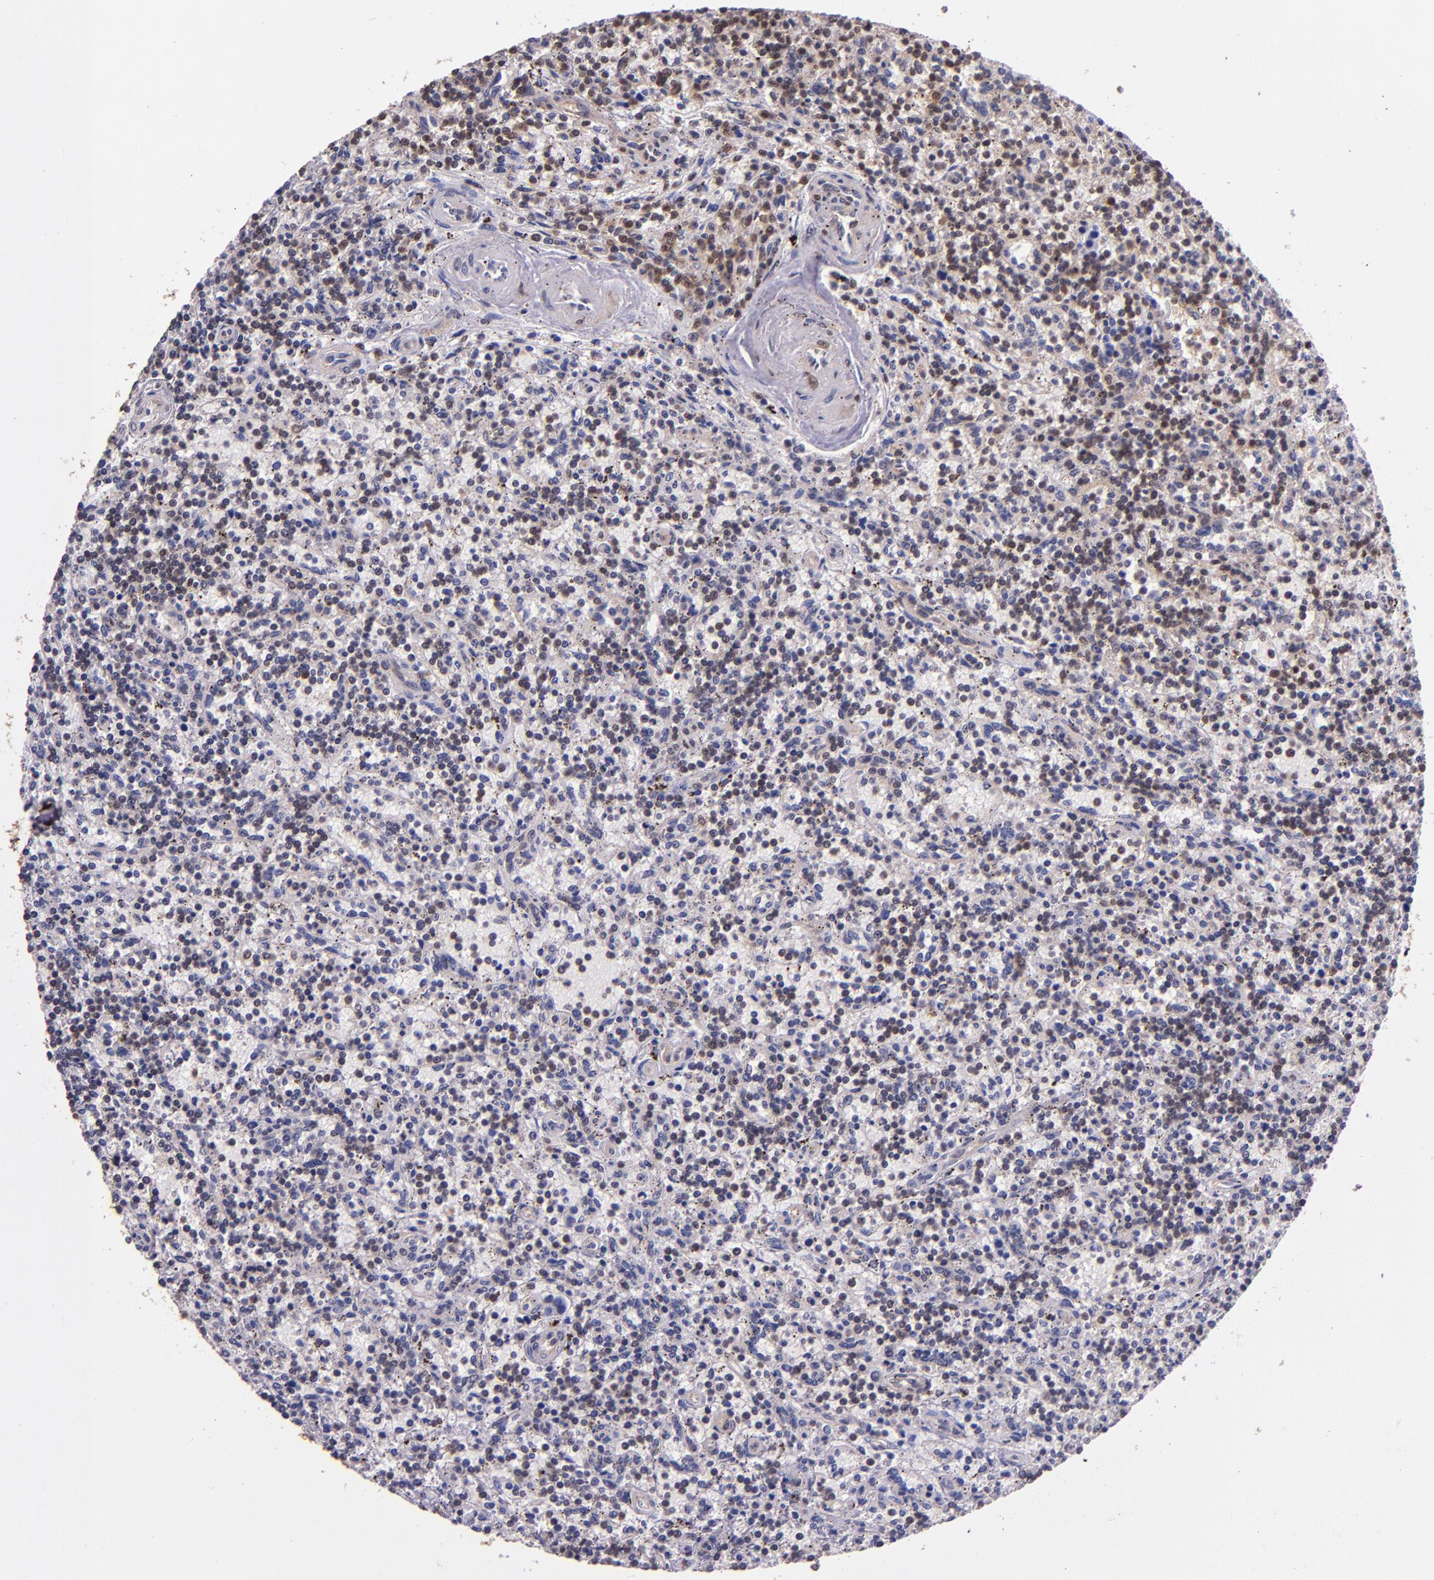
{"staining": {"intensity": "moderate", "quantity": "25%-75%", "location": "cytoplasmic/membranous,nuclear"}, "tissue": "lymphoma", "cell_type": "Tumor cells", "image_type": "cancer", "snomed": [{"axis": "morphology", "description": "Malignant lymphoma, non-Hodgkin's type, Low grade"}, {"axis": "topography", "description": "Spleen"}], "caption": "DAB immunohistochemical staining of low-grade malignant lymphoma, non-Hodgkin's type reveals moderate cytoplasmic/membranous and nuclear protein expression in approximately 25%-75% of tumor cells.", "gene": "STAT6", "patient": {"sex": "male", "age": 73}}